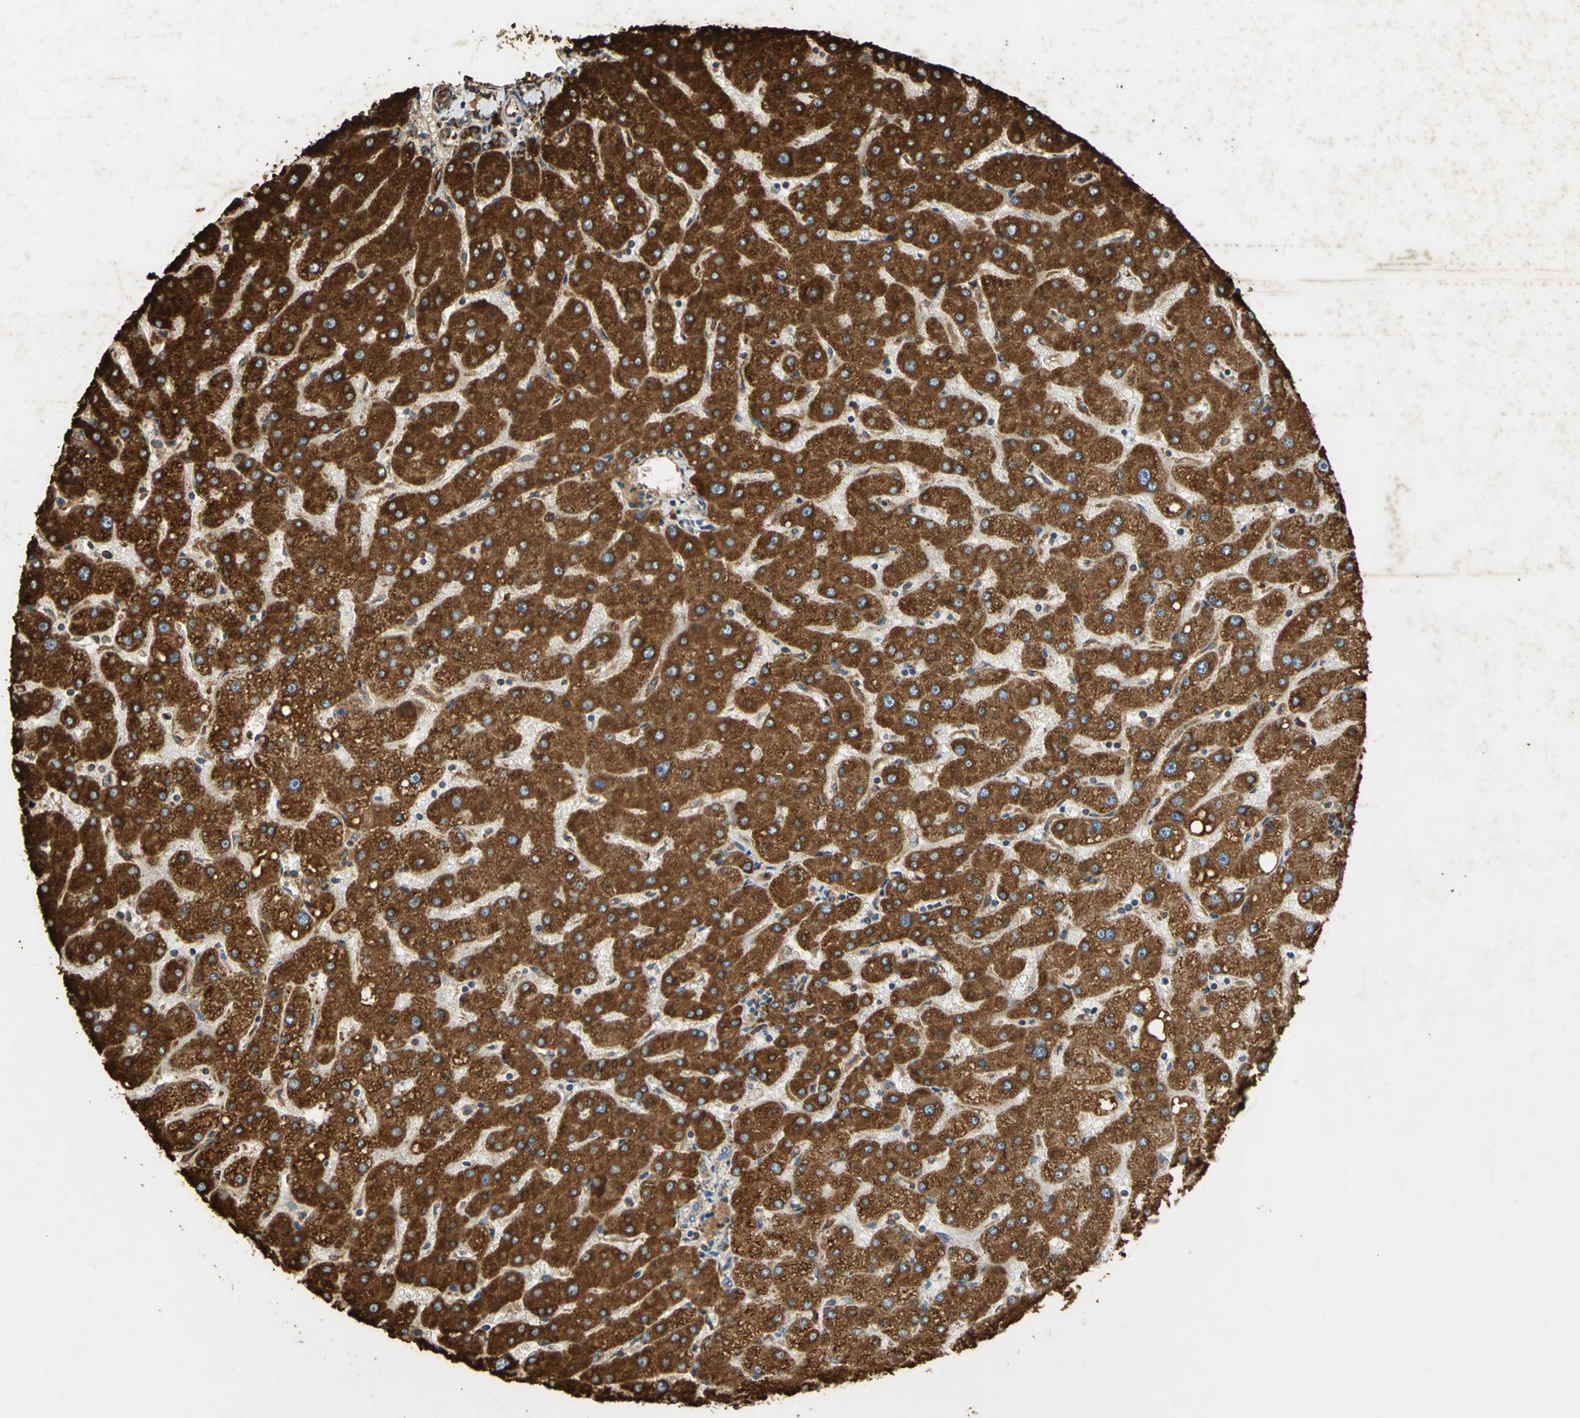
{"staining": {"intensity": "weak", "quantity": ">75%", "location": "cytoplasmic/membranous"}, "tissue": "liver", "cell_type": "Cholangiocytes", "image_type": "normal", "snomed": [{"axis": "morphology", "description": "Normal tissue, NOS"}, {"axis": "topography", "description": "Liver"}], "caption": "Immunohistochemical staining of normal human liver displays low levels of weak cytoplasmic/membranous expression in about >75% of cholangiocytes.", "gene": "HSP90B1", "patient": {"sex": "male", "age": 67}}